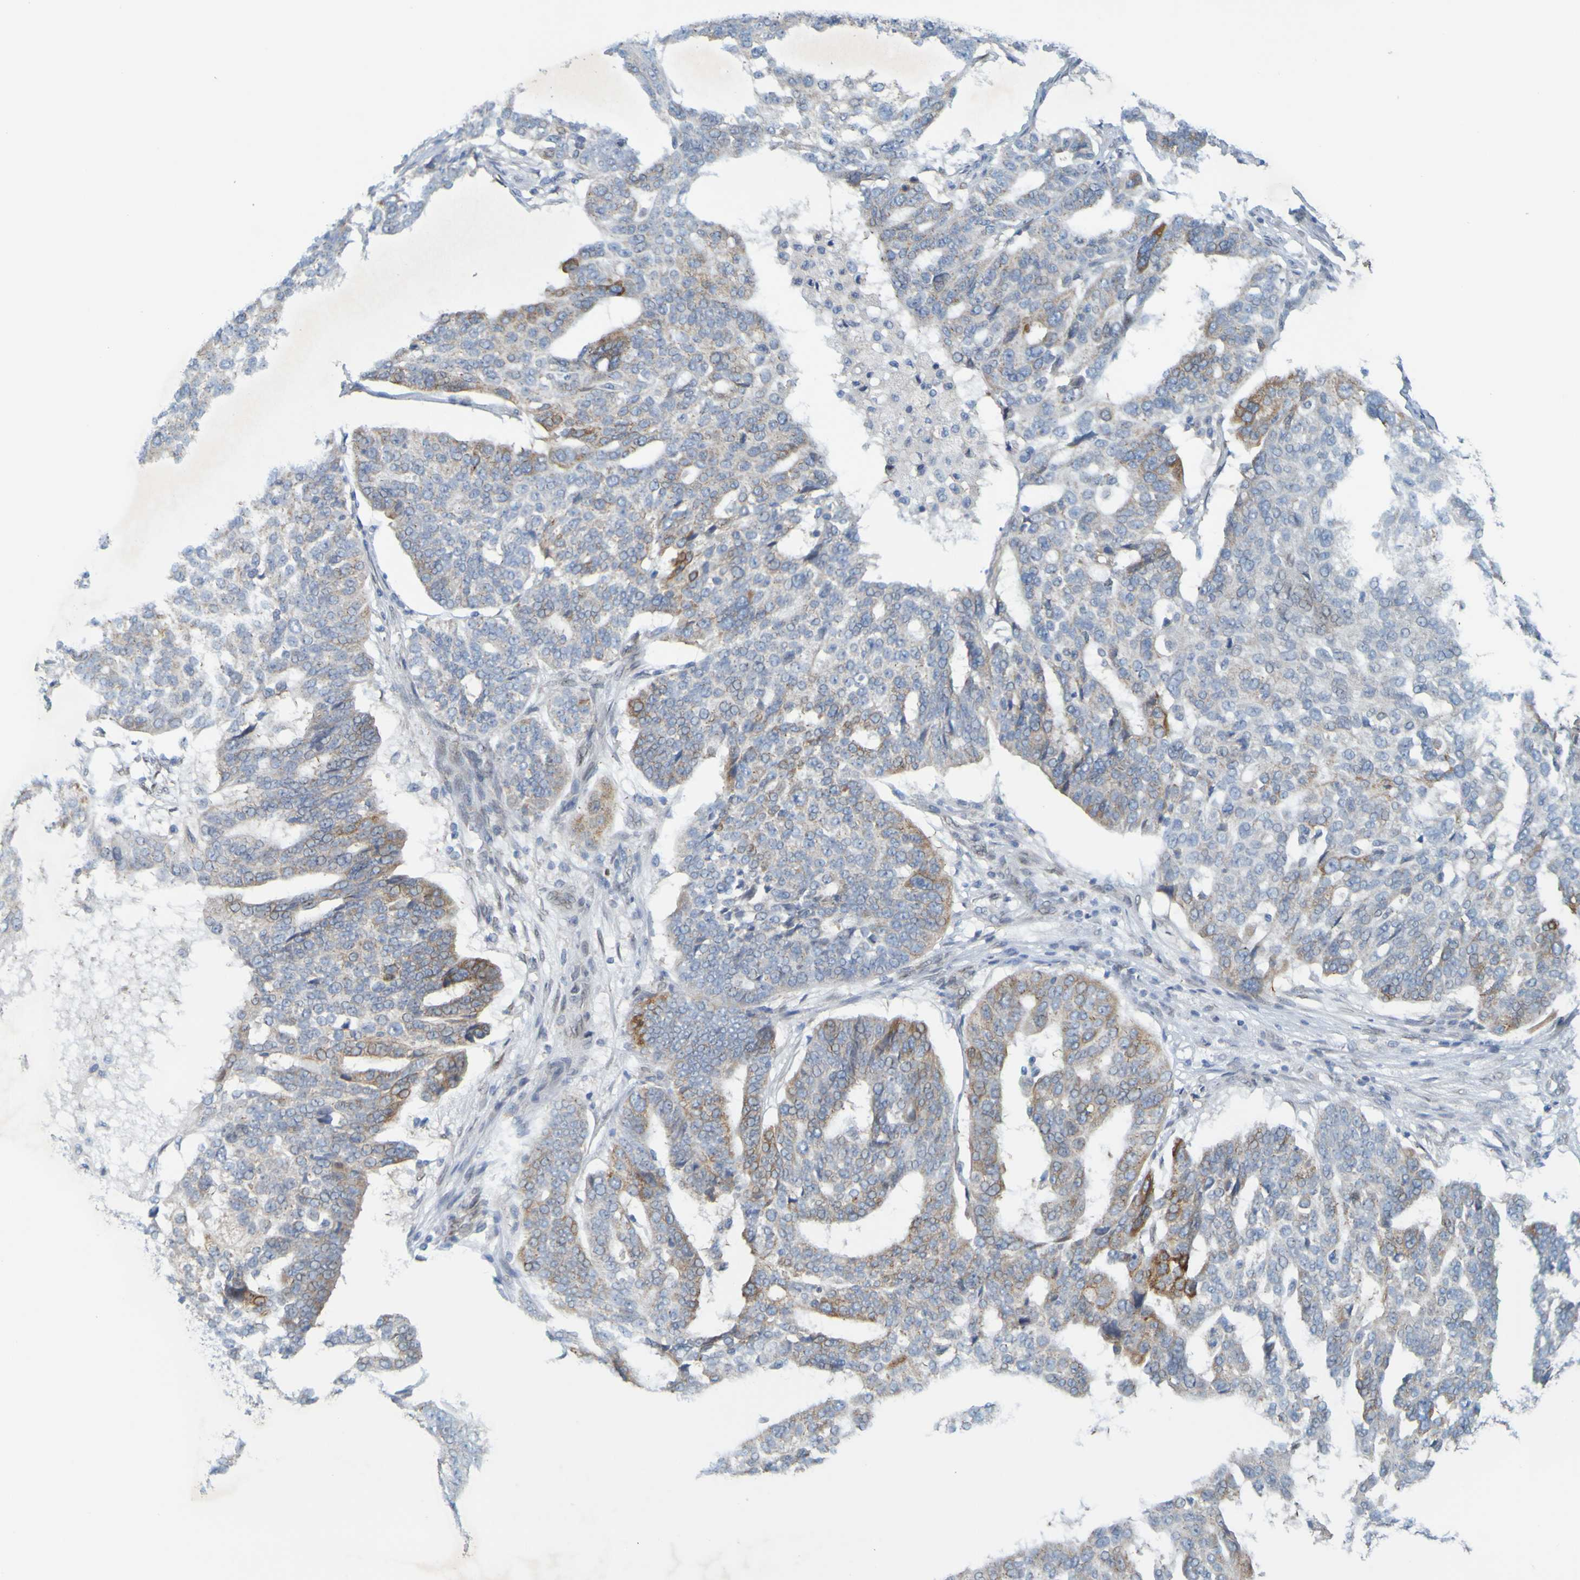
{"staining": {"intensity": "moderate", "quantity": "<25%", "location": "cytoplasmic/membranous"}, "tissue": "ovarian cancer", "cell_type": "Tumor cells", "image_type": "cancer", "snomed": [{"axis": "morphology", "description": "Cystadenocarcinoma, serous, NOS"}, {"axis": "topography", "description": "Ovary"}], "caption": "Ovarian cancer stained with IHC displays moderate cytoplasmic/membranous staining in about <25% of tumor cells.", "gene": "MAG", "patient": {"sex": "female", "age": 59}}